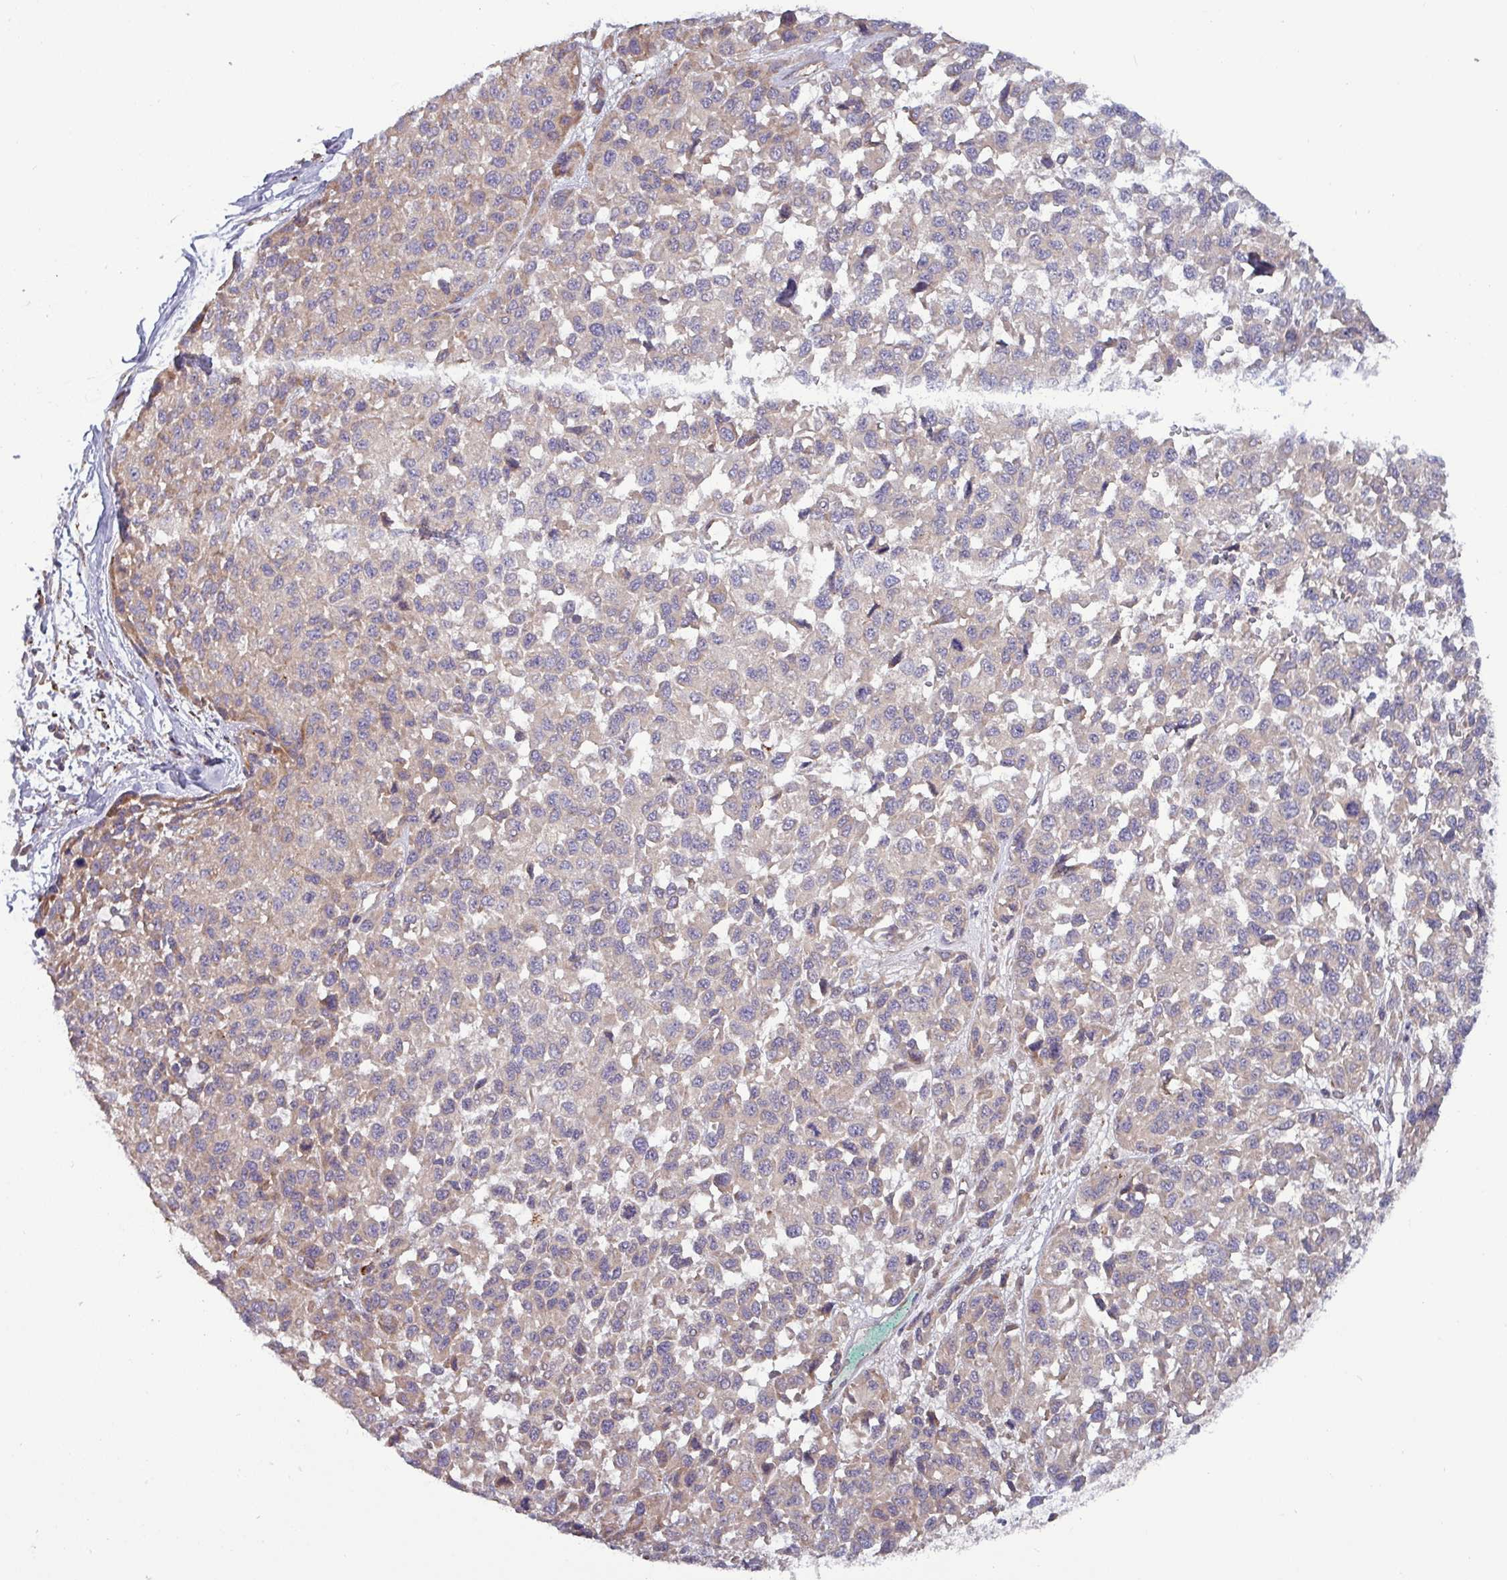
{"staining": {"intensity": "moderate", "quantity": "<25%", "location": "cytoplasmic/membranous"}, "tissue": "melanoma", "cell_type": "Tumor cells", "image_type": "cancer", "snomed": [{"axis": "morphology", "description": "Malignant melanoma, NOS"}, {"axis": "topography", "description": "Skin"}], "caption": "Melanoma stained with a protein marker displays moderate staining in tumor cells.", "gene": "PLIN2", "patient": {"sex": "male", "age": 62}}